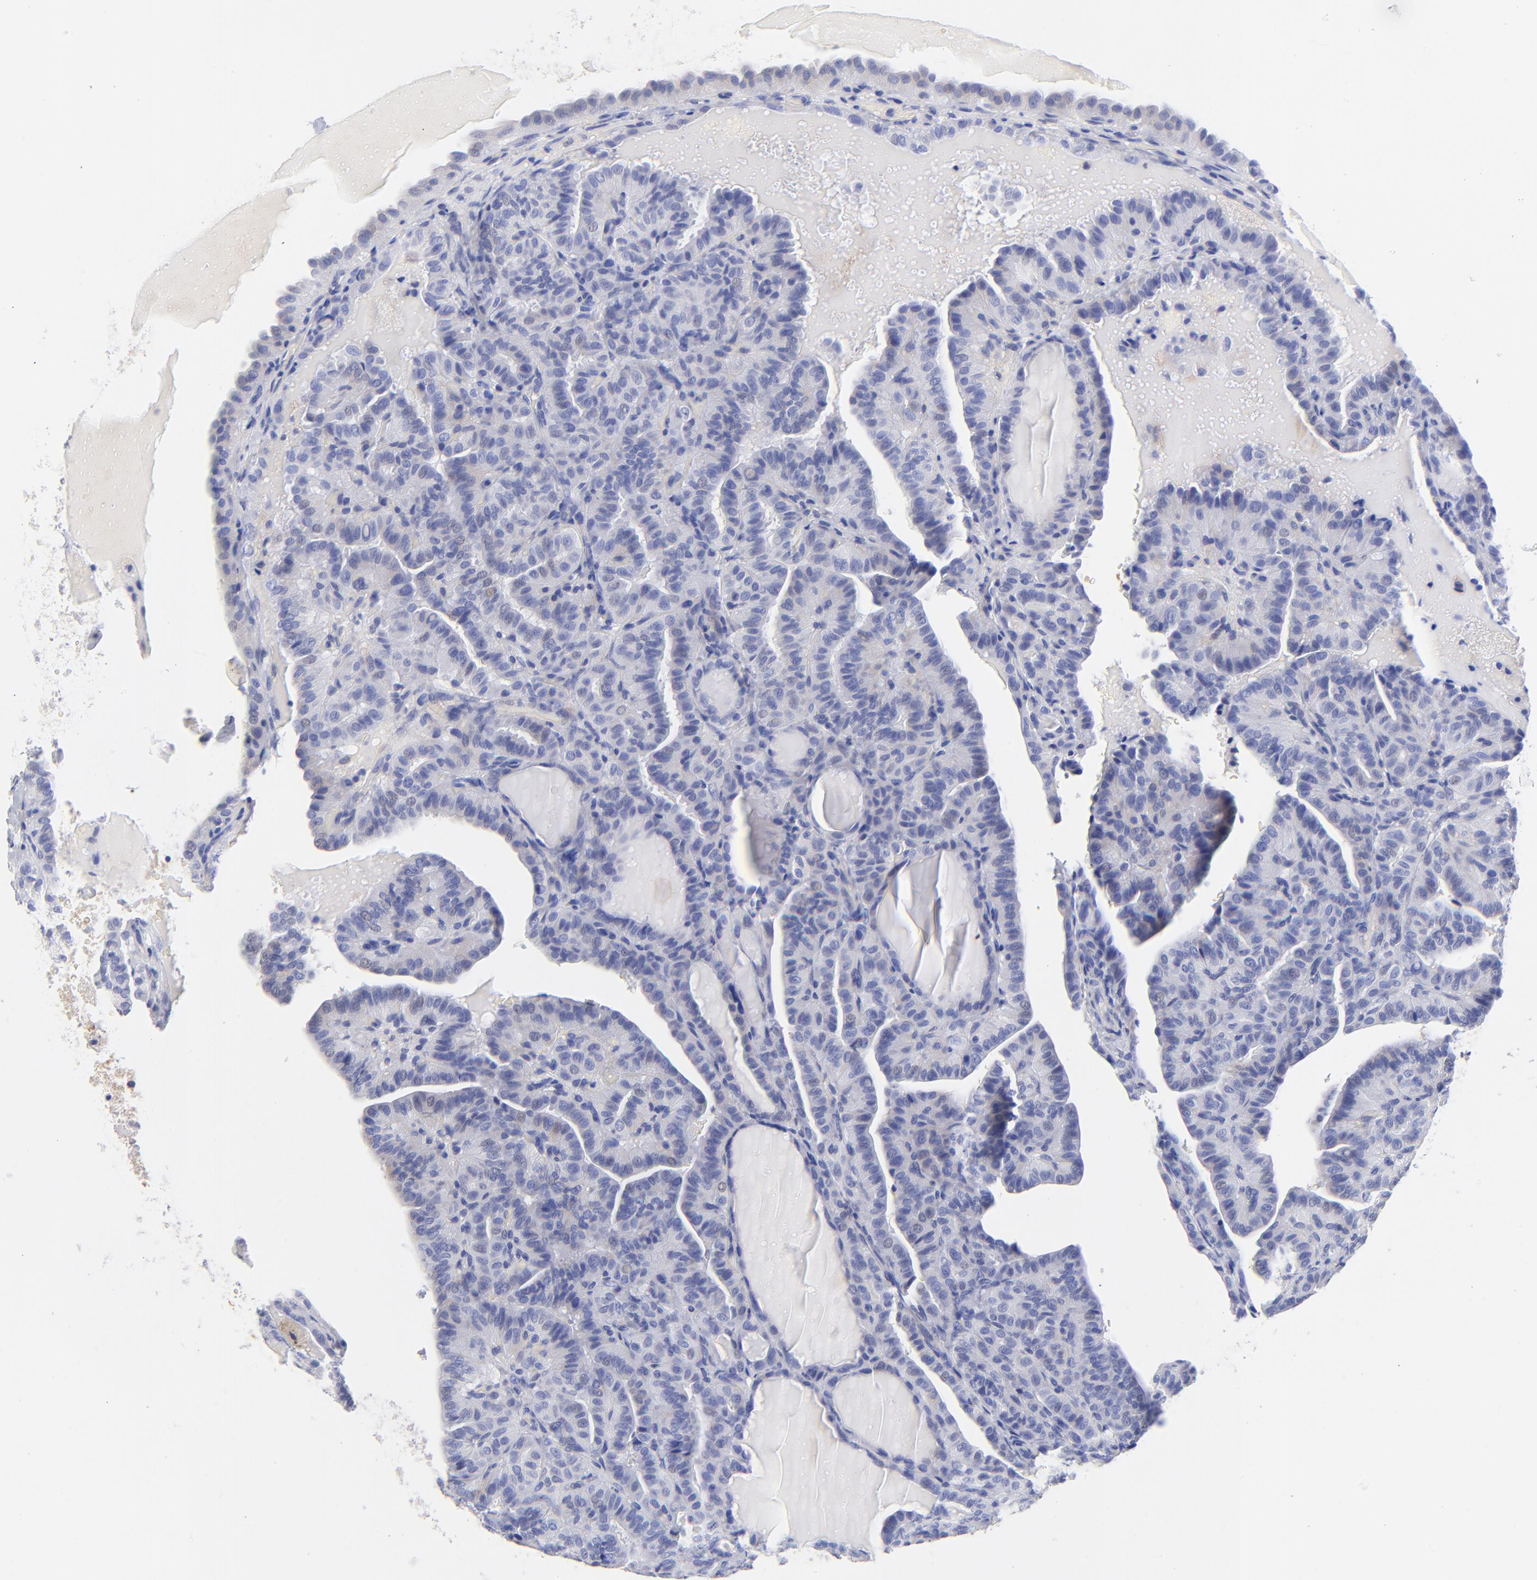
{"staining": {"intensity": "negative", "quantity": "none", "location": "none"}, "tissue": "thyroid cancer", "cell_type": "Tumor cells", "image_type": "cancer", "snomed": [{"axis": "morphology", "description": "Papillary adenocarcinoma, NOS"}, {"axis": "topography", "description": "Thyroid gland"}], "caption": "A high-resolution histopathology image shows immunohistochemistry (IHC) staining of thyroid cancer, which shows no significant staining in tumor cells. (DAB immunohistochemistry visualized using brightfield microscopy, high magnification).", "gene": "HORMAD2", "patient": {"sex": "male", "age": 77}}